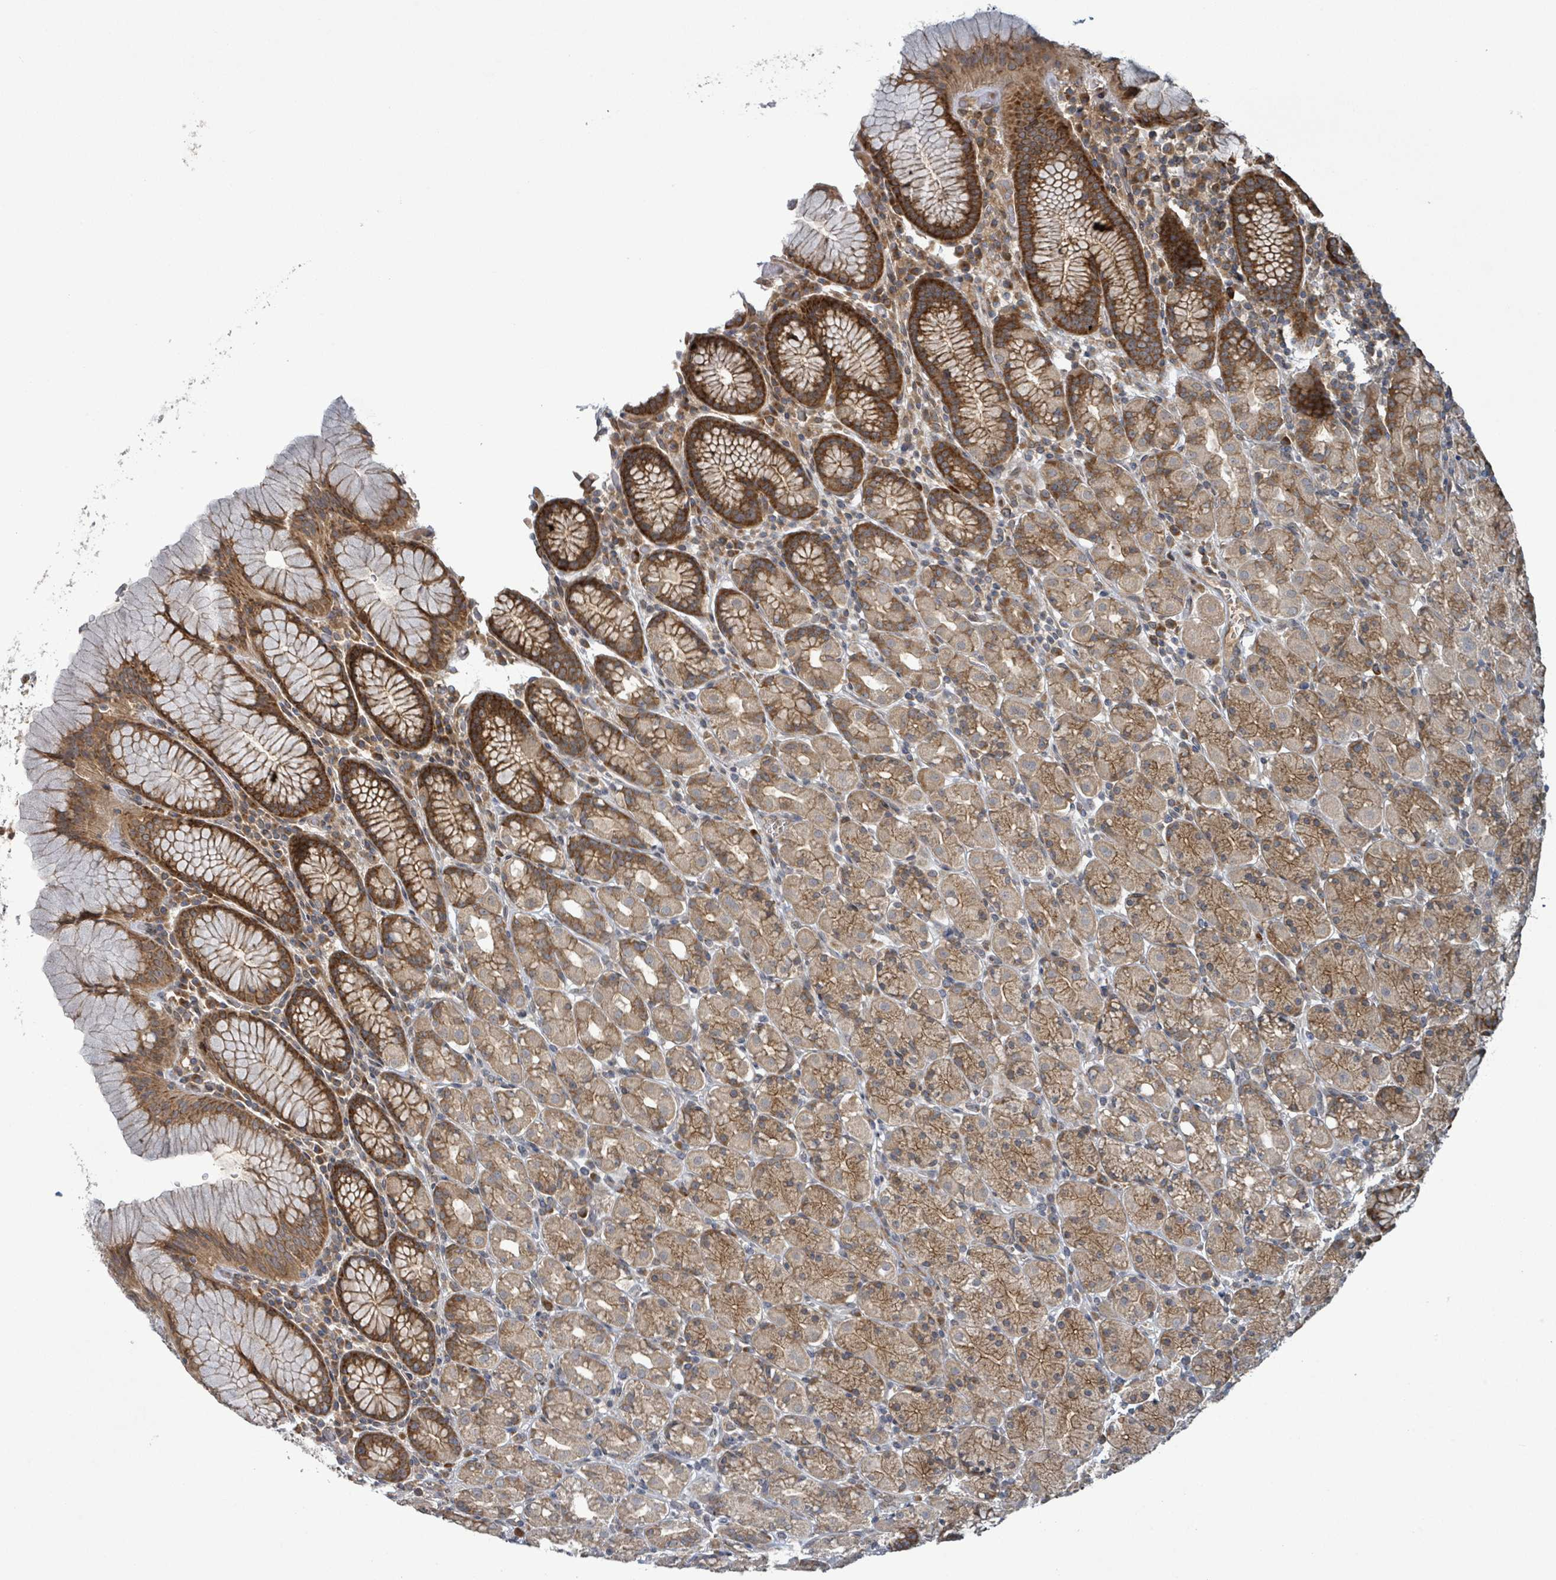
{"staining": {"intensity": "strong", "quantity": ">75%", "location": "cytoplasmic/membranous"}, "tissue": "stomach", "cell_type": "Glandular cells", "image_type": "normal", "snomed": [{"axis": "morphology", "description": "Normal tissue, NOS"}, {"axis": "topography", "description": "Stomach, upper"}, {"axis": "topography", "description": "Stomach"}], "caption": "DAB (3,3'-diaminobenzidine) immunohistochemical staining of unremarkable stomach shows strong cytoplasmic/membranous protein staining in approximately >75% of glandular cells. The staining was performed using DAB (3,3'-diaminobenzidine), with brown indicating positive protein expression. Nuclei are stained blue with hematoxylin.", "gene": "OR51E1", "patient": {"sex": "male", "age": 62}}